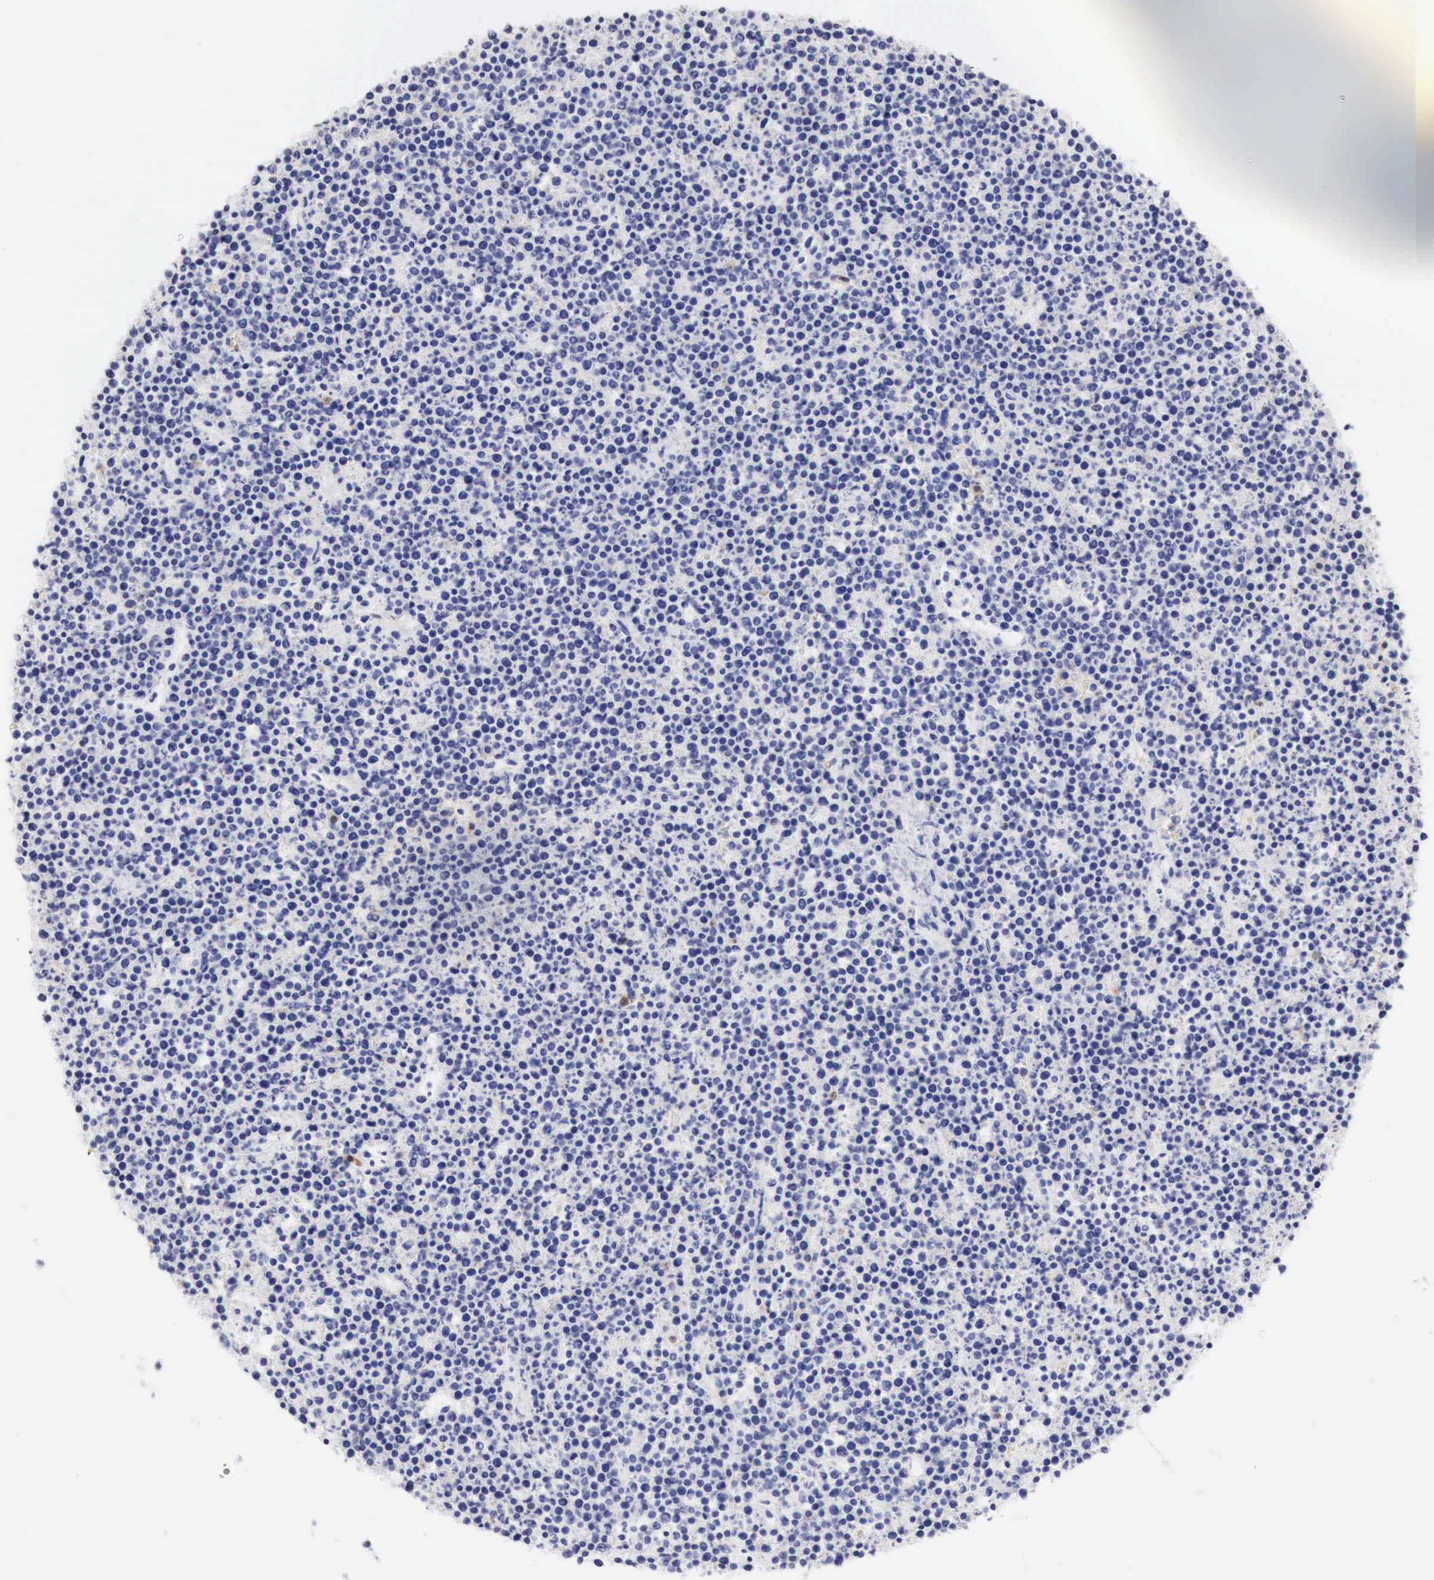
{"staining": {"intensity": "negative", "quantity": "none", "location": "none"}, "tissue": "lymphoma", "cell_type": "Tumor cells", "image_type": "cancer", "snomed": [{"axis": "morphology", "description": "Malignant lymphoma, non-Hodgkin's type, High grade"}, {"axis": "topography", "description": "Ovary"}], "caption": "Tumor cells show no significant protein positivity in malignant lymphoma, non-Hodgkin's type (high-grade).", "gene": "CDKN2A", "patient": {"sex": "female", "age": 56}}